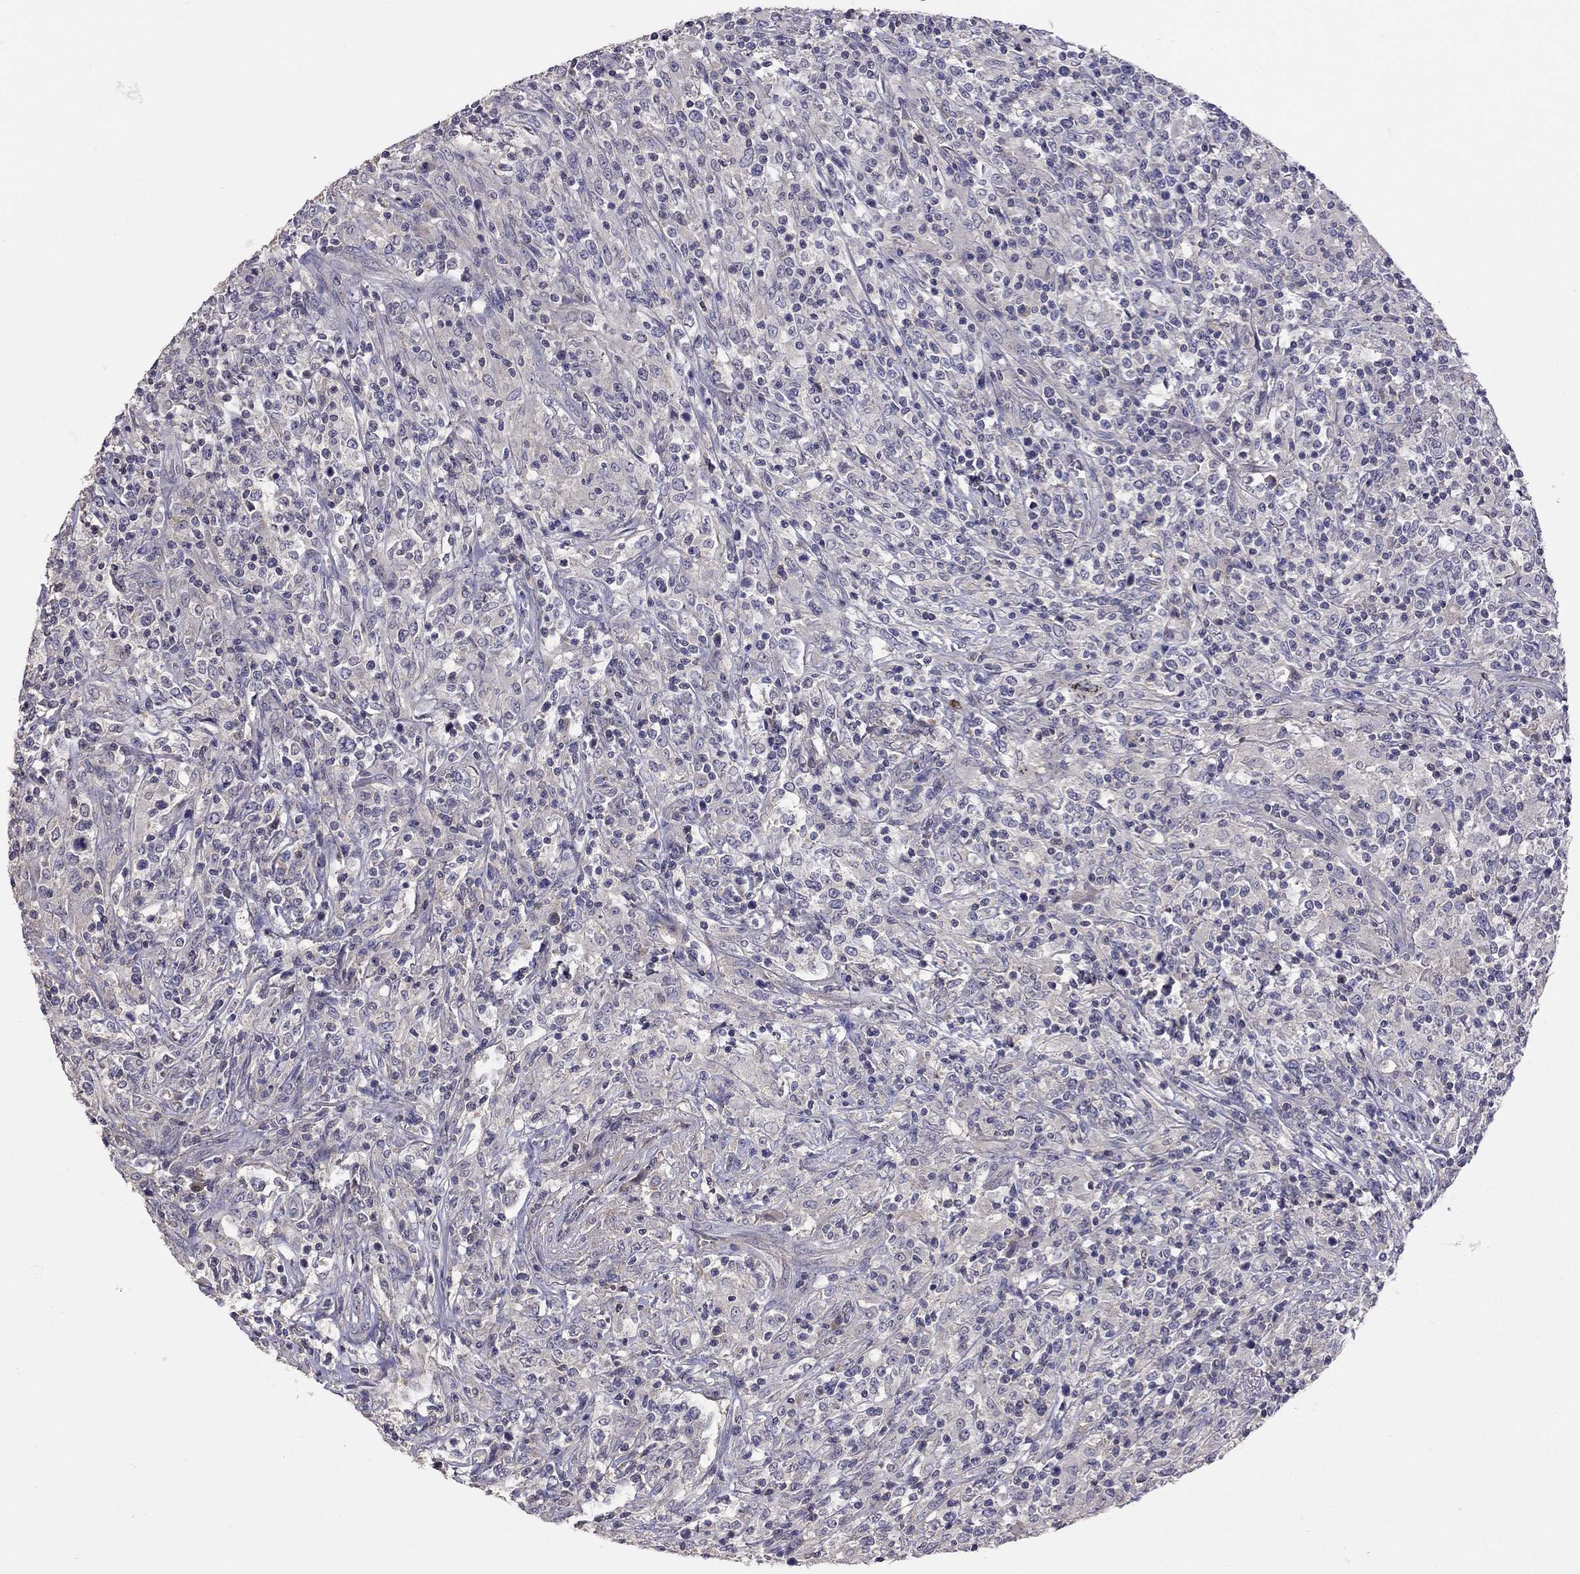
{"staining": {"intensity": "negative", "quantity": "none", "location": "none"}, "tissue": "lymphoma", "cell_type": "Tumor cells", "image_type": "cancer", "snomed": [{"axis": "morphology", "description": "Malignant lymphoma, non-Hodgkin's type, High grade"}, {"axis": "topography", "description": "Lung"}], "caption": "Tumor cells show no significant positivity in malignant lymphoma, non-Hodgkin's type (high-grade).", "gene": "RTP5", "patient": {"sex": "male", "age": 79}}